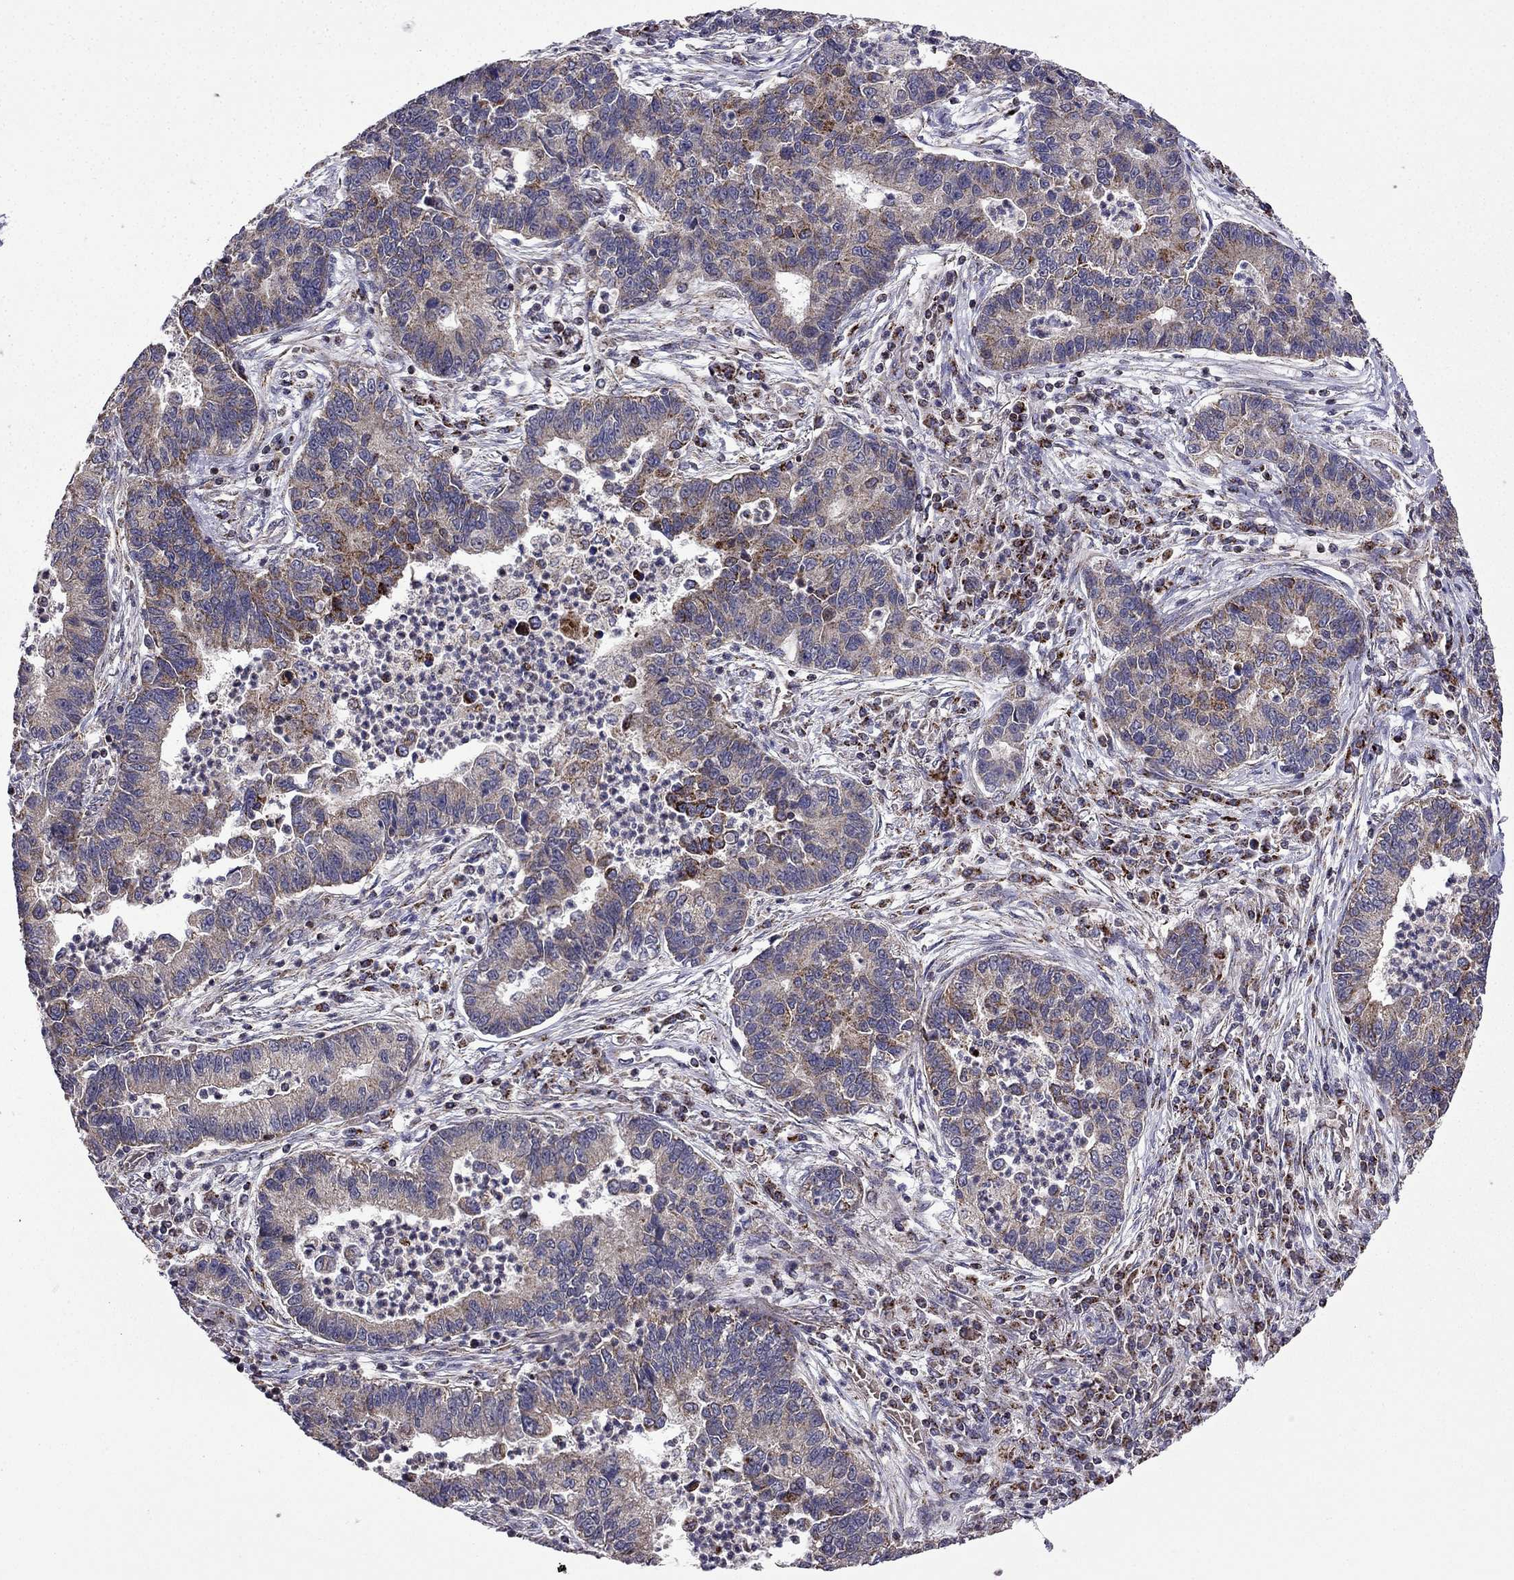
{"staining": {"intensity": "moderate", "quantity": "<25%", "location": "cytoplasmic/membranous"}, "tissue": "lung cancer", "cell_type": "Tumor cells", "image_type": "cancer", "snomed": [{"axis": "morphology", "description": "Adenocarcinoma, NOS"}, {"axis": "topography", "description": "Lung"}], "caption": "Moderate cytoplasmic/membranous protein expression is seen in about <25% of tumor cells in lung cancer (adenocarcinoma).", "gene": "TAB2", "patient": {"sex": "female", "age": 57}}